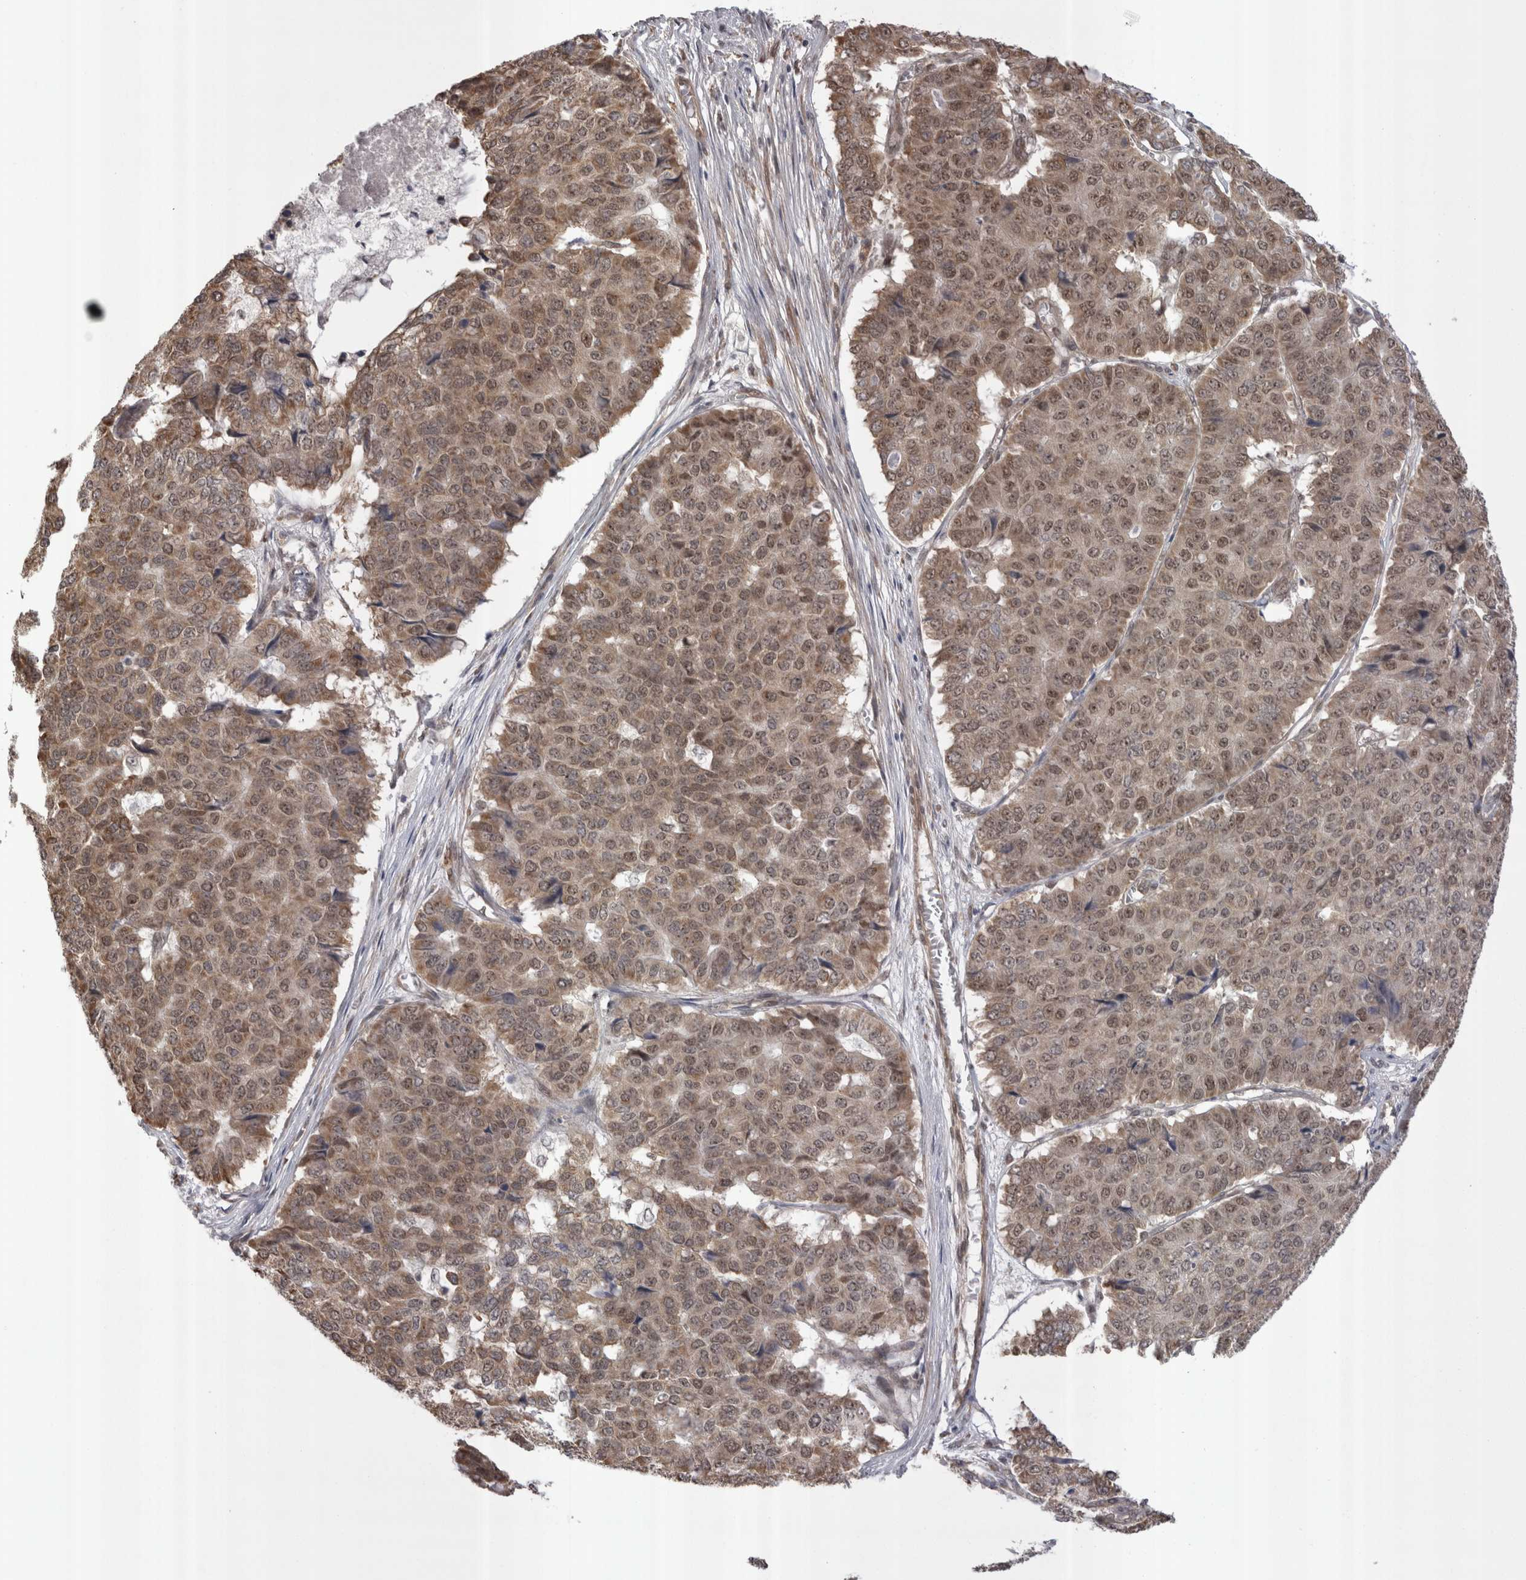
{"staining": {"intensity": "moderate", "quantity": ">75%", "location": "cytoplasmic/membranous,nuclear"}, "tissue": "pancreatic cancer", "cell_type": "Tumor cells", "image_type": "cancer", "snomed": [{"axis": "morphology", "description": "Adenocarcinoma, NOS"}, {"axis": "topography", "description": "Pancreas"}], "caption": "This histopathology image exhibits immunohistochemistry staining of human adenocarcinoma (pancreatic), with medium moderate cytoplasmic/membranous and nuclear expression in approximately >75% of tumor cells.", "gene": "EXOSC4", "patient": {"sex": "male", "age": 50}}